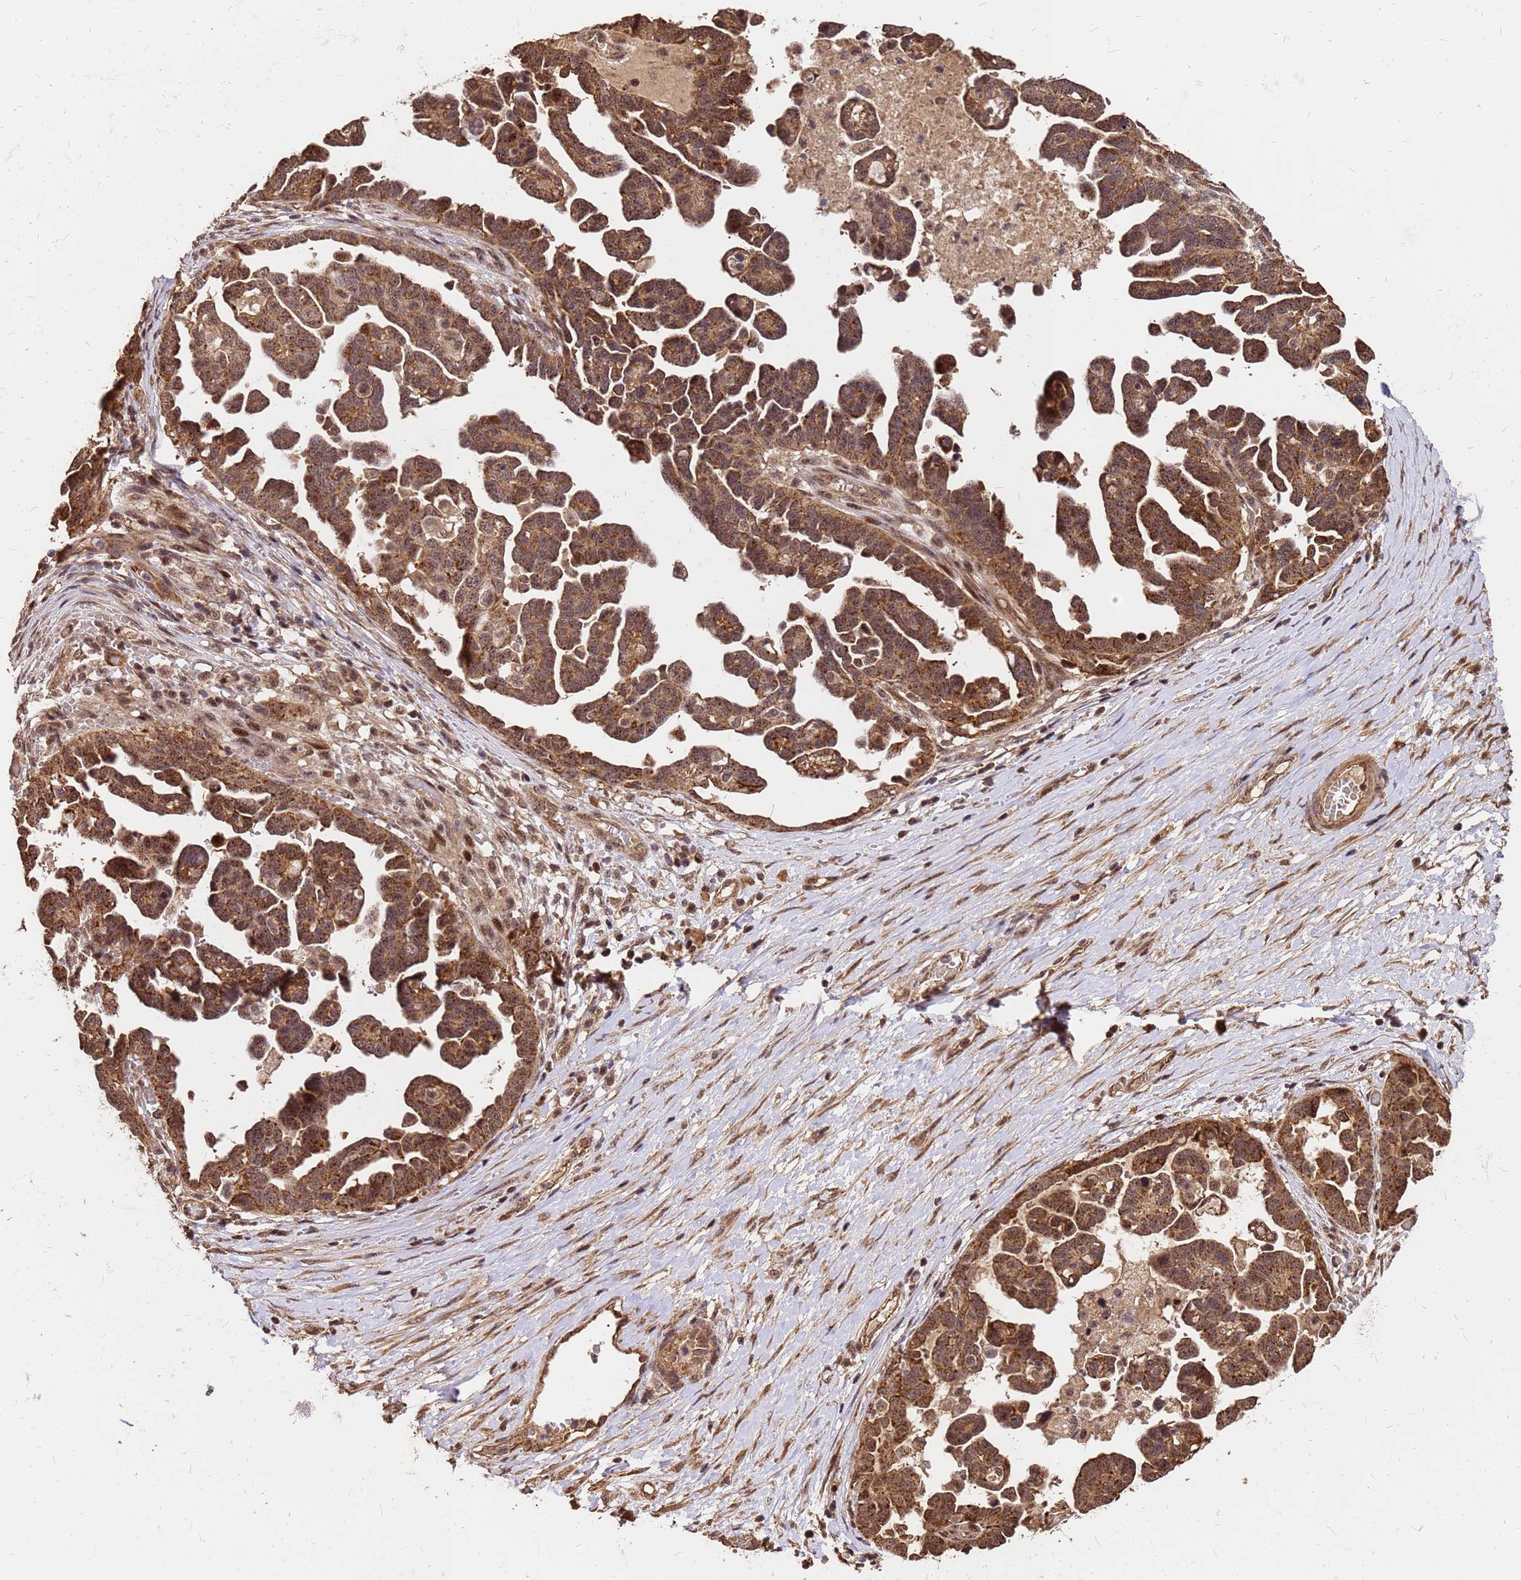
{"staining": {"intensity": "moderate", "quantity": ">75%", "location": "cytoplasmic/membranous,nuclear"}, "tissue": "ovarian cancer", "cell_type": "Tumor cells", "image_type": "cancer", "snomed": [{"axis": "morphology", "description": "Cystadenocarcinoma, serous, NOS"}, {"axis": "topography", "description": "Ovary"}], "caption": "Immunohistochemistry micrograph of ovarian cancer stained for a protein (brown), which exhibits medium levels of moderate cytoplasmic/membranous and nuclear staining in approximately >75% of tumor cells.", "gene": "GPATCH8", "patient": {"sex": "female", "age": 54}}